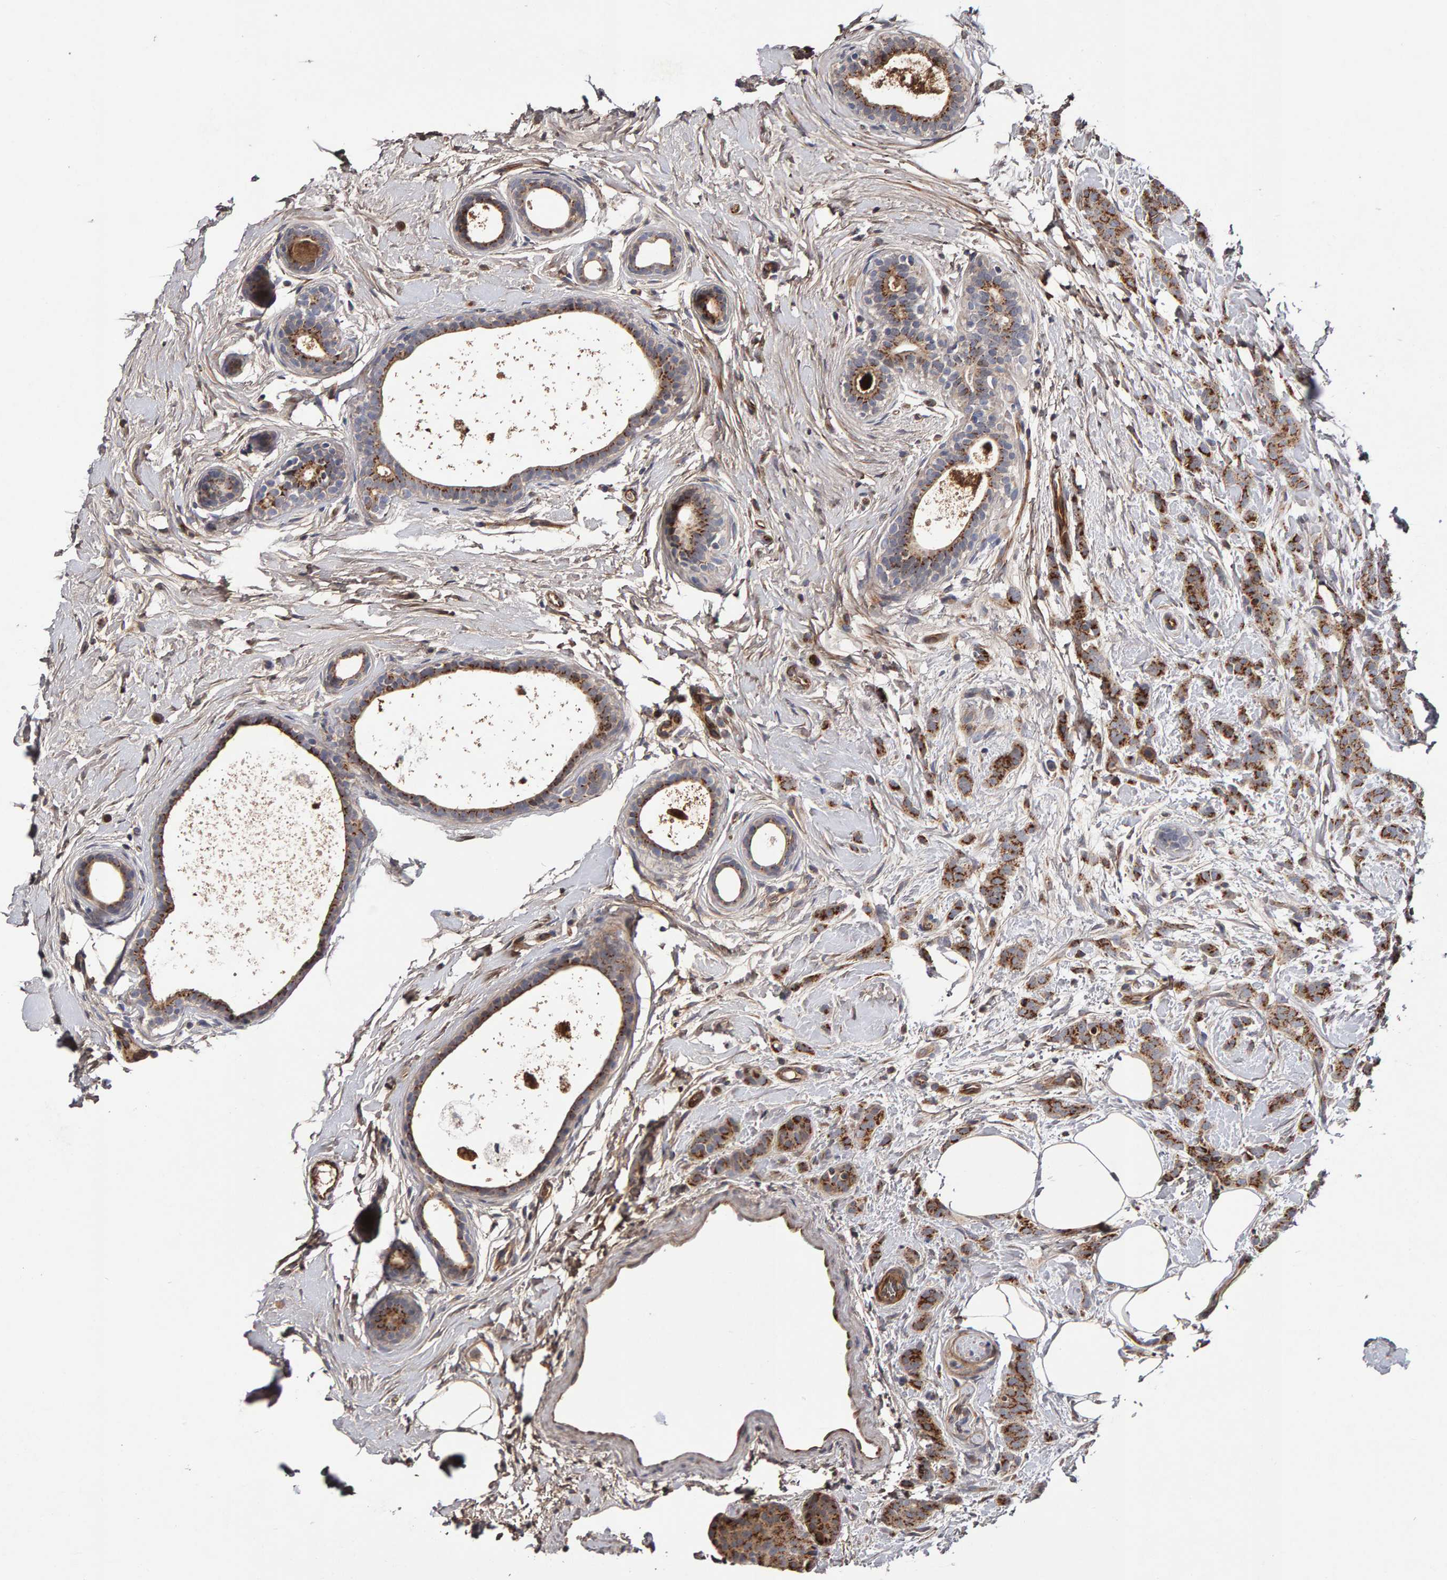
{"staining": {"intensity": "strong", "quantity": ">75%", "location": "cytoplasmic/membranous"}, "tissue": "breast cancer", "cell_type": "Tumor cells", "image_type": "cancer", "snomed": [{"axis": "morphology", "description": "Lobular carcinoma, in situ"}, {"axis": "morphology", "description": "Lobular carcinoma"}, {"axis": "topography", "description": "Breast"}], "caption": "Protein expression analysis of breast lobular carcinoma exhibits strong cytoplasmic/membranous positivity in approximately >75% of tumor cells.", "gene": "CANT1", "patient": {"sex": "female", "age": 41}}